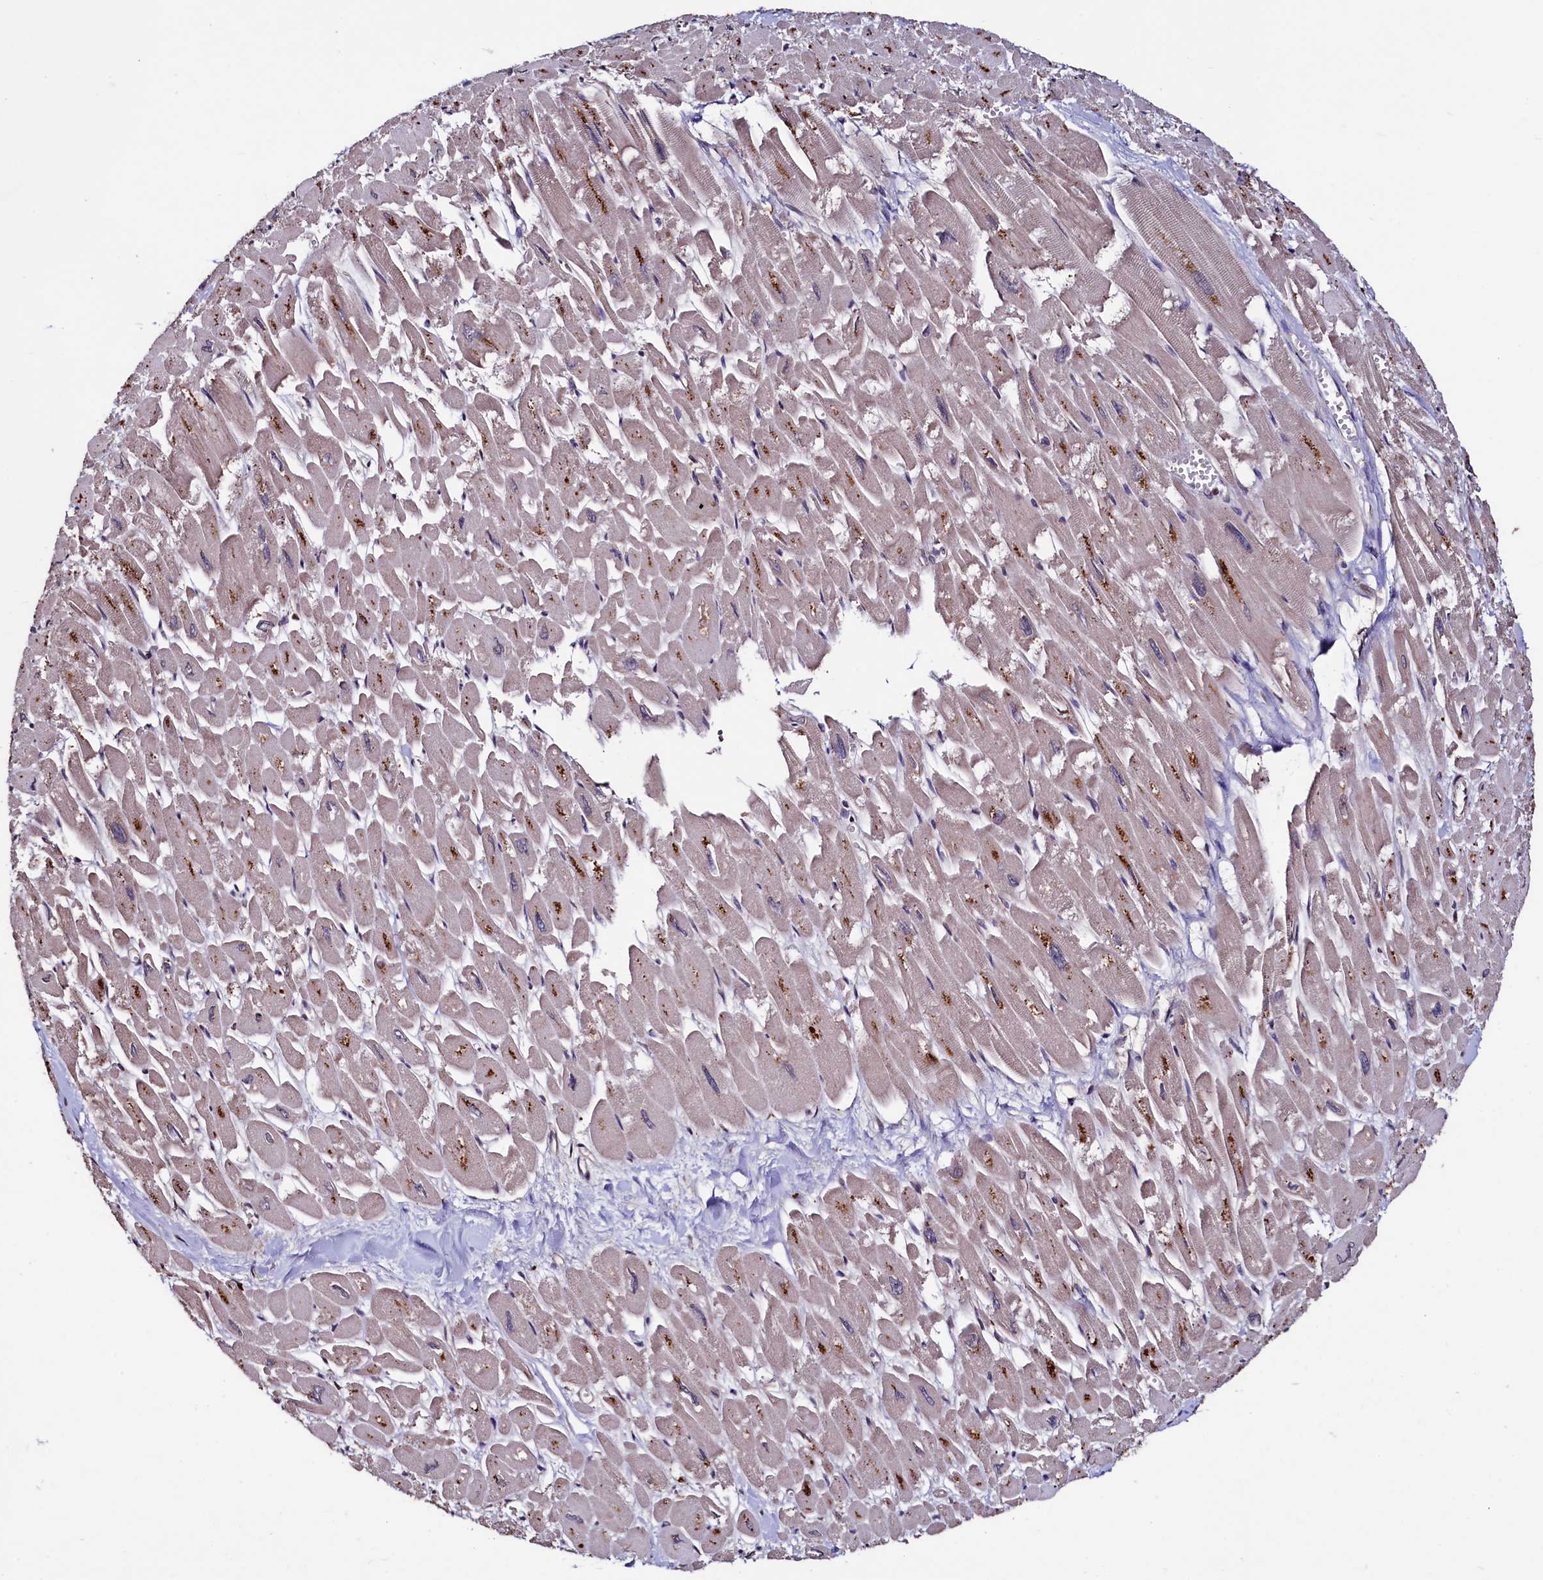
{"staining": {"intensity": "moderate", "quantity": "<25%", "location": "cytoplasmic/membranous"}, "tissue": "heart muscle", "cell_type": "Cardiomyocytes", "image_type": "normal", "snomed": [{"axis": "morphology", "description": "Normal tissue, NOS"}, {"axis": "topography", "description": "Heart"}], "caption": "This micrograph reveals immunohistochemistry (IHC) staining of benign heart muscle, with low moderate cytoplasmic/membranous staining in approximately <25% of cardiomyocytes.", "gene": "RBFA", "patient": {"sex": "male", "age": 54}}